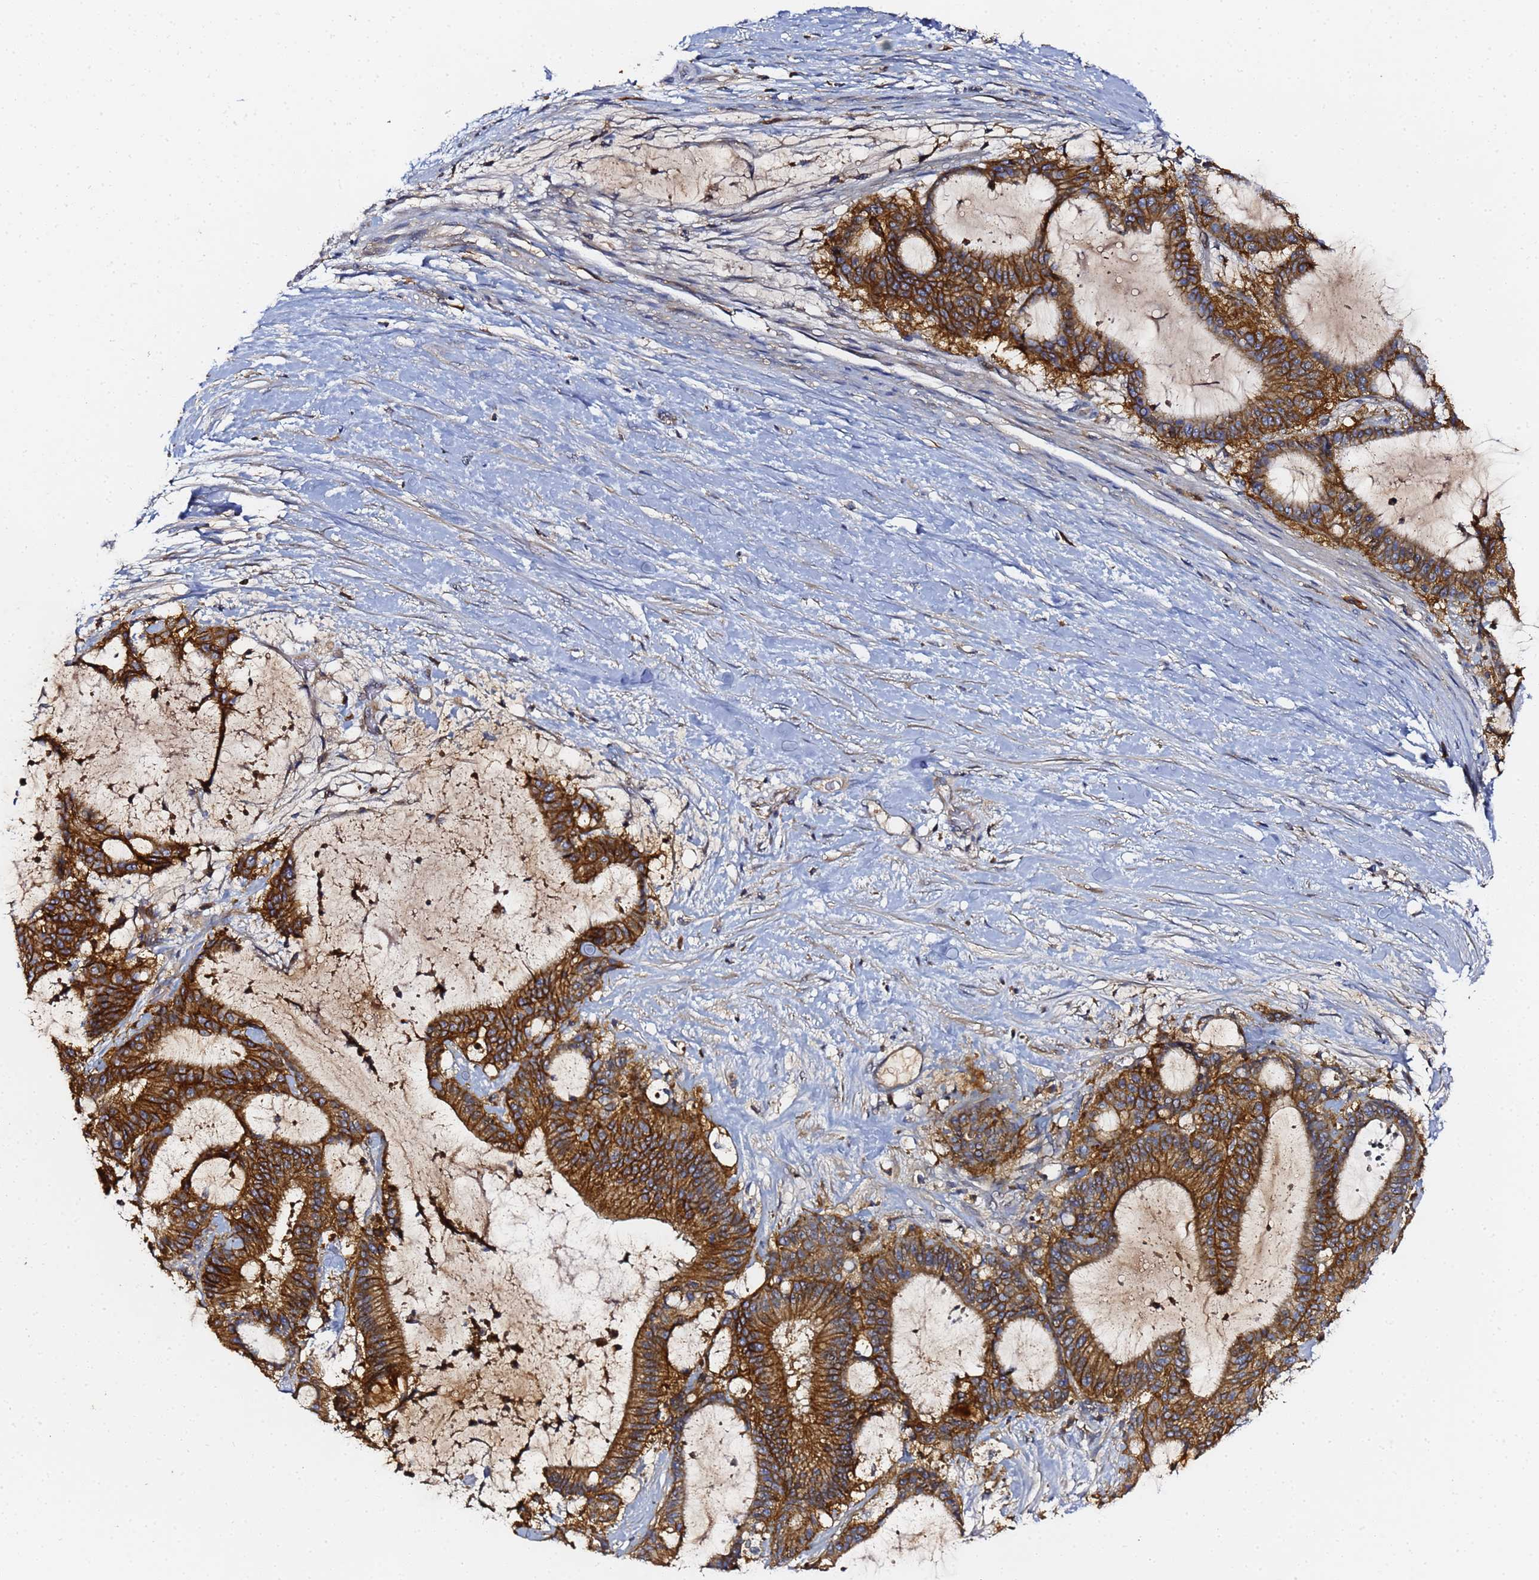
{"staining": {"intensity": "moderate", "quantity": ">75%", "location": "cytoplasmic/membranous"}, "tissue": "liver cancer", "cell_type": "Tumor cells", "image_type": "cancer", "snomed": [{"axis": "morphology", "description": "Normal tissue, NOS"}, {"axis": "morphology", "description": "Cholangiocarcinoma"}, {"axis": "topography", "description": "Liver"}, {"axis": "topography", "description": "Peripheral nerve tissue"}], "caption": "Tumor cells exhibit medium levels of moderate cytoplasmic/membranous expression in about >75% of cells in liver cancer.", "gene": "LRRC69", "patient": {"sex": "female", "age": 73}}